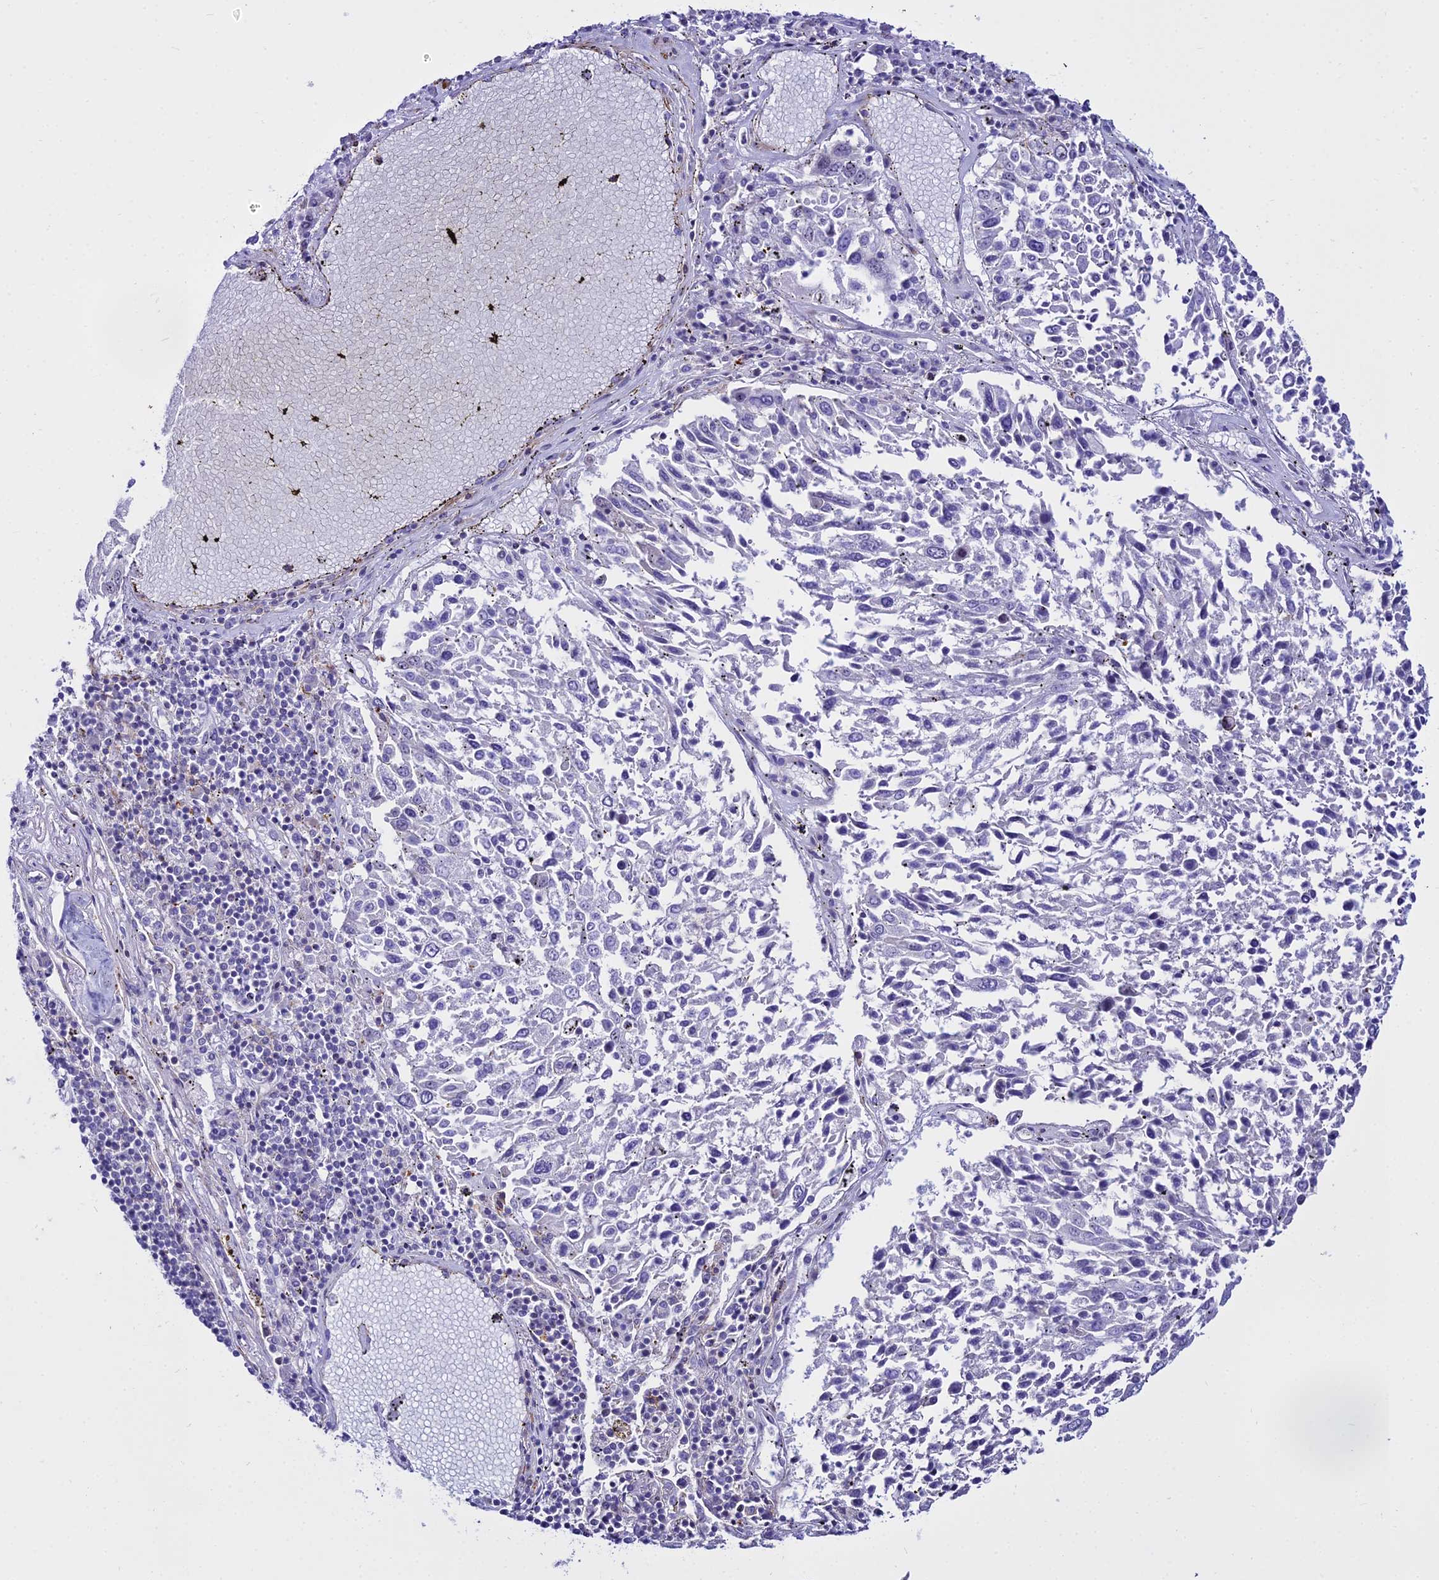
{"staining": {"intensity": "negative", "quantity": "none", "location": "none"}, "tissue": "lung cancer", "cell_type": "Tumor cells", "image_type": "cancer", "snomed": [{"axis": "morphology", "description": "Squamous cell carcinoma, NOS"}, {"axis": "topography", "description": "Lung"}], "caption": "An immunohistochemistry (IHC) image of lung squamous cell carcinoma is shown. There is no staining in tumor cells of lung squamous cell carcinoma.", "gene": "DLX1", "patient": {"sex": "male", "age": 65}}